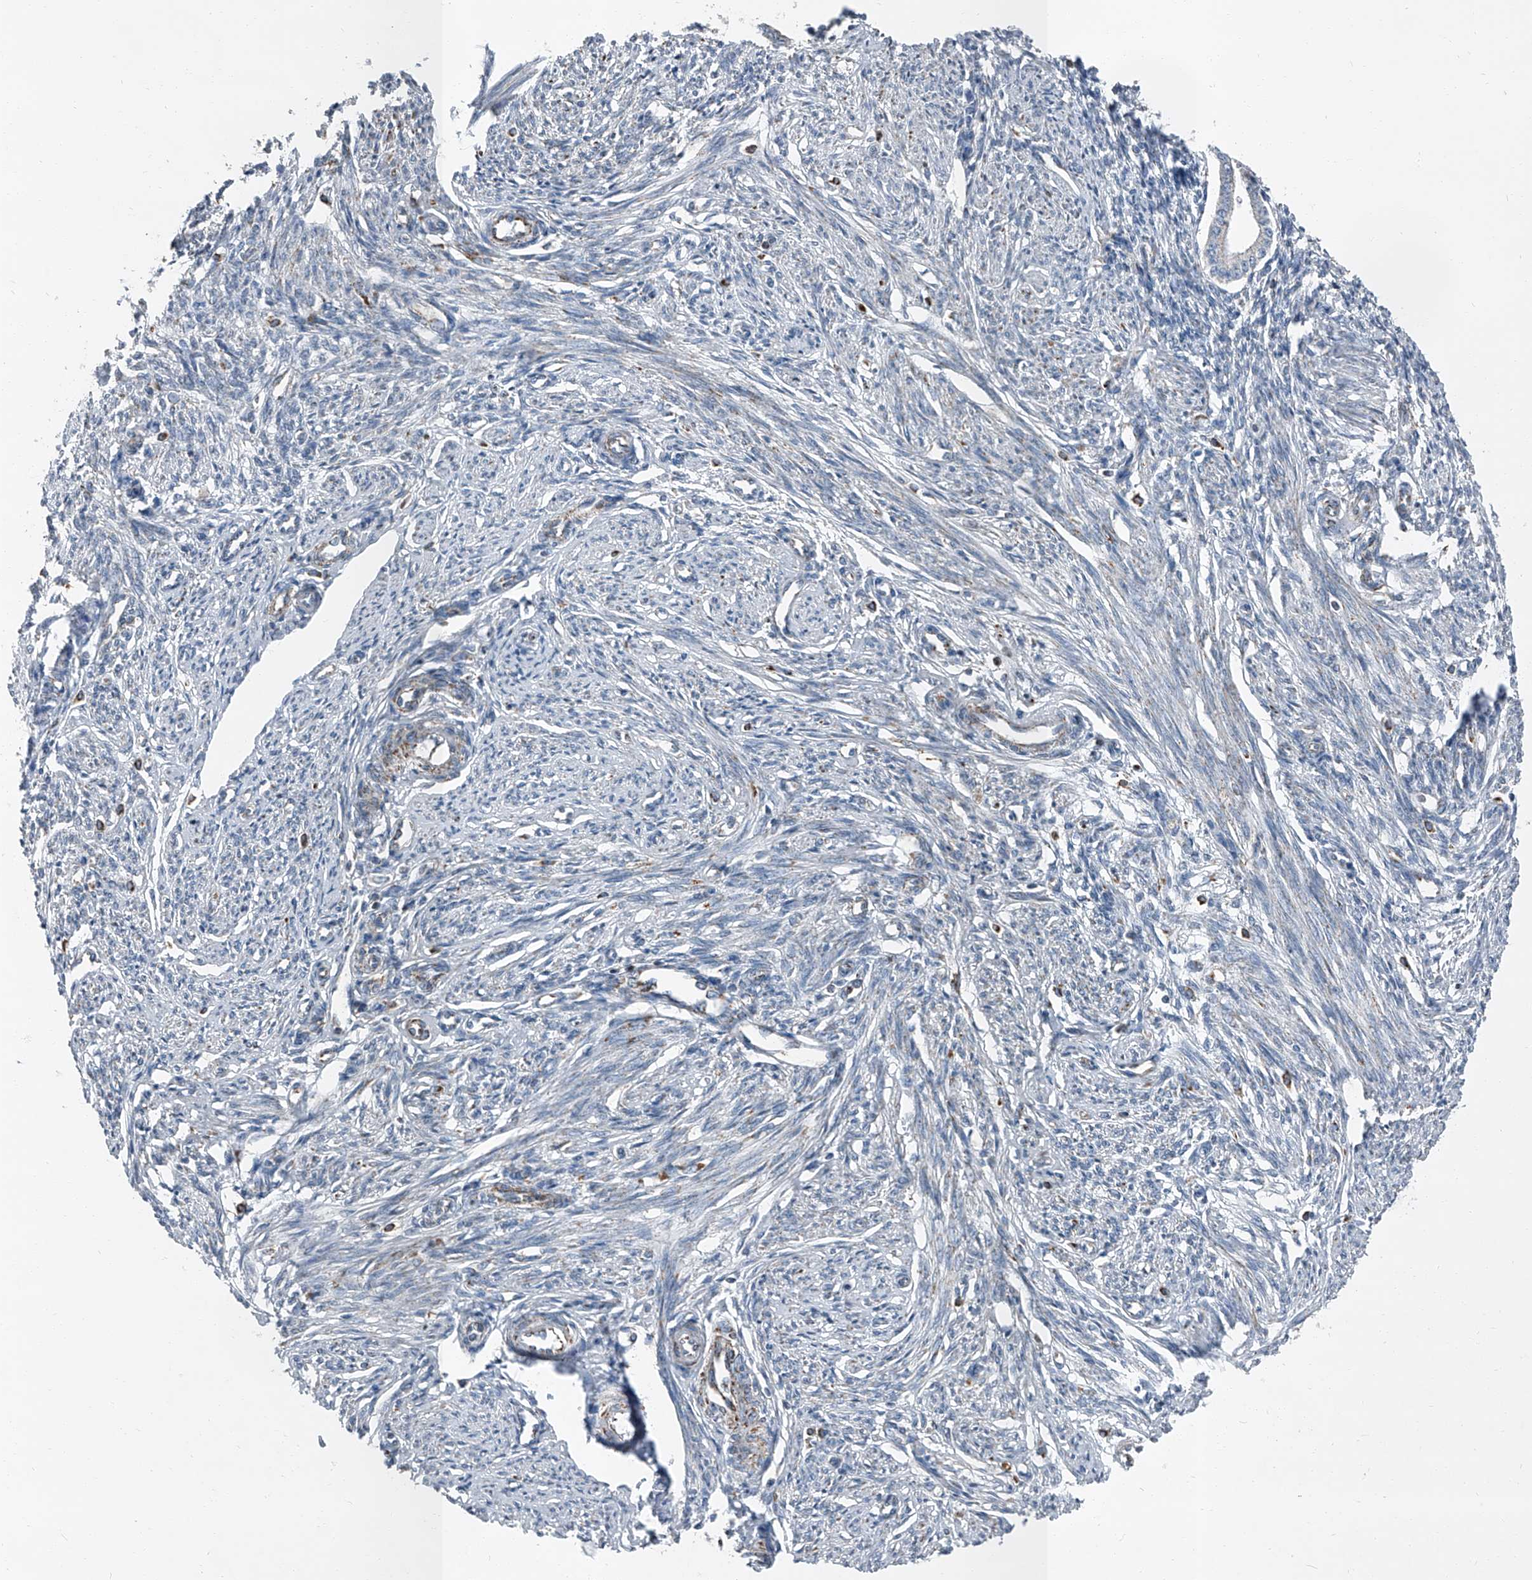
{"staining": {"intensity": "negative", "quantity": "none", "location": "none"}, "tissue": "endometrium", "cell_type": "Cells in endometrial stroma", "image_type": "normal", "snomed": [{"axis": "morphology", "description": "Normal tissue, NOS"}, {"axis": "topography", "description": "Endometrium"}], "caption": "This is an immunohistochemistry (IHC) image of benign endometrium. There is no expression in cells in endometrial stroma.", "gene": "CHRNA7", "patient": {"sex": "female", "age": 56}}